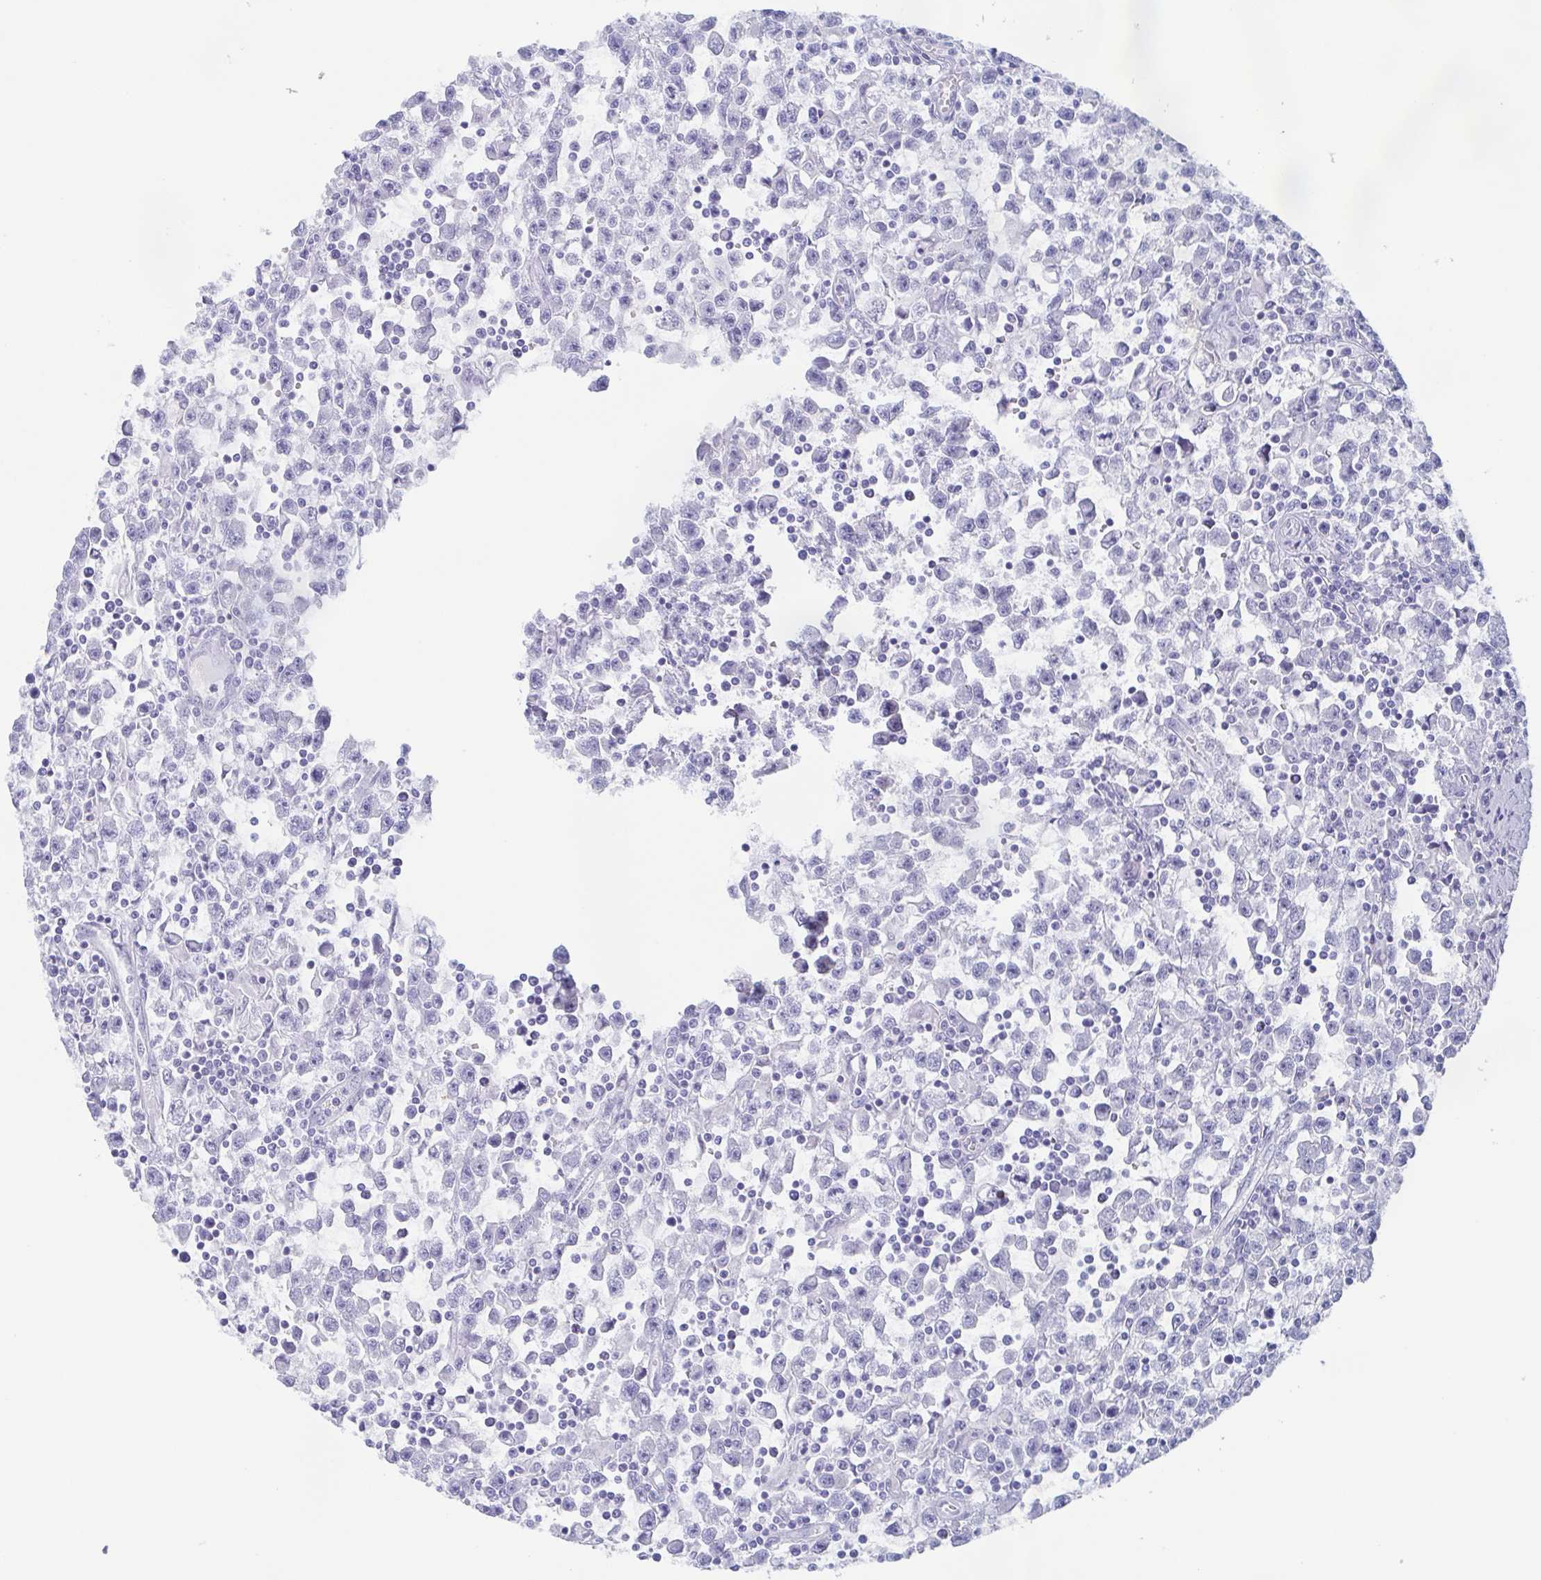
{"staining": {"intensity": "negative", "quantity": "none", "location": "none"}, "tissue": "testis cancer", "cell_type": "Tumor cells", "image_type": "cancer", "snomed": [{"axis": "morphology", "description": "Seminoma, NOS"}, {"axis": "topography", "description": "Testis"}], "caption": "DAB (3,3'-diaminobenzidine) immunohistochemical staining of testis cancer exhibits no significant positivity in tumor cells.", "gene": "TAGLN3", "patient": {"sex": "male", "age": 31}}